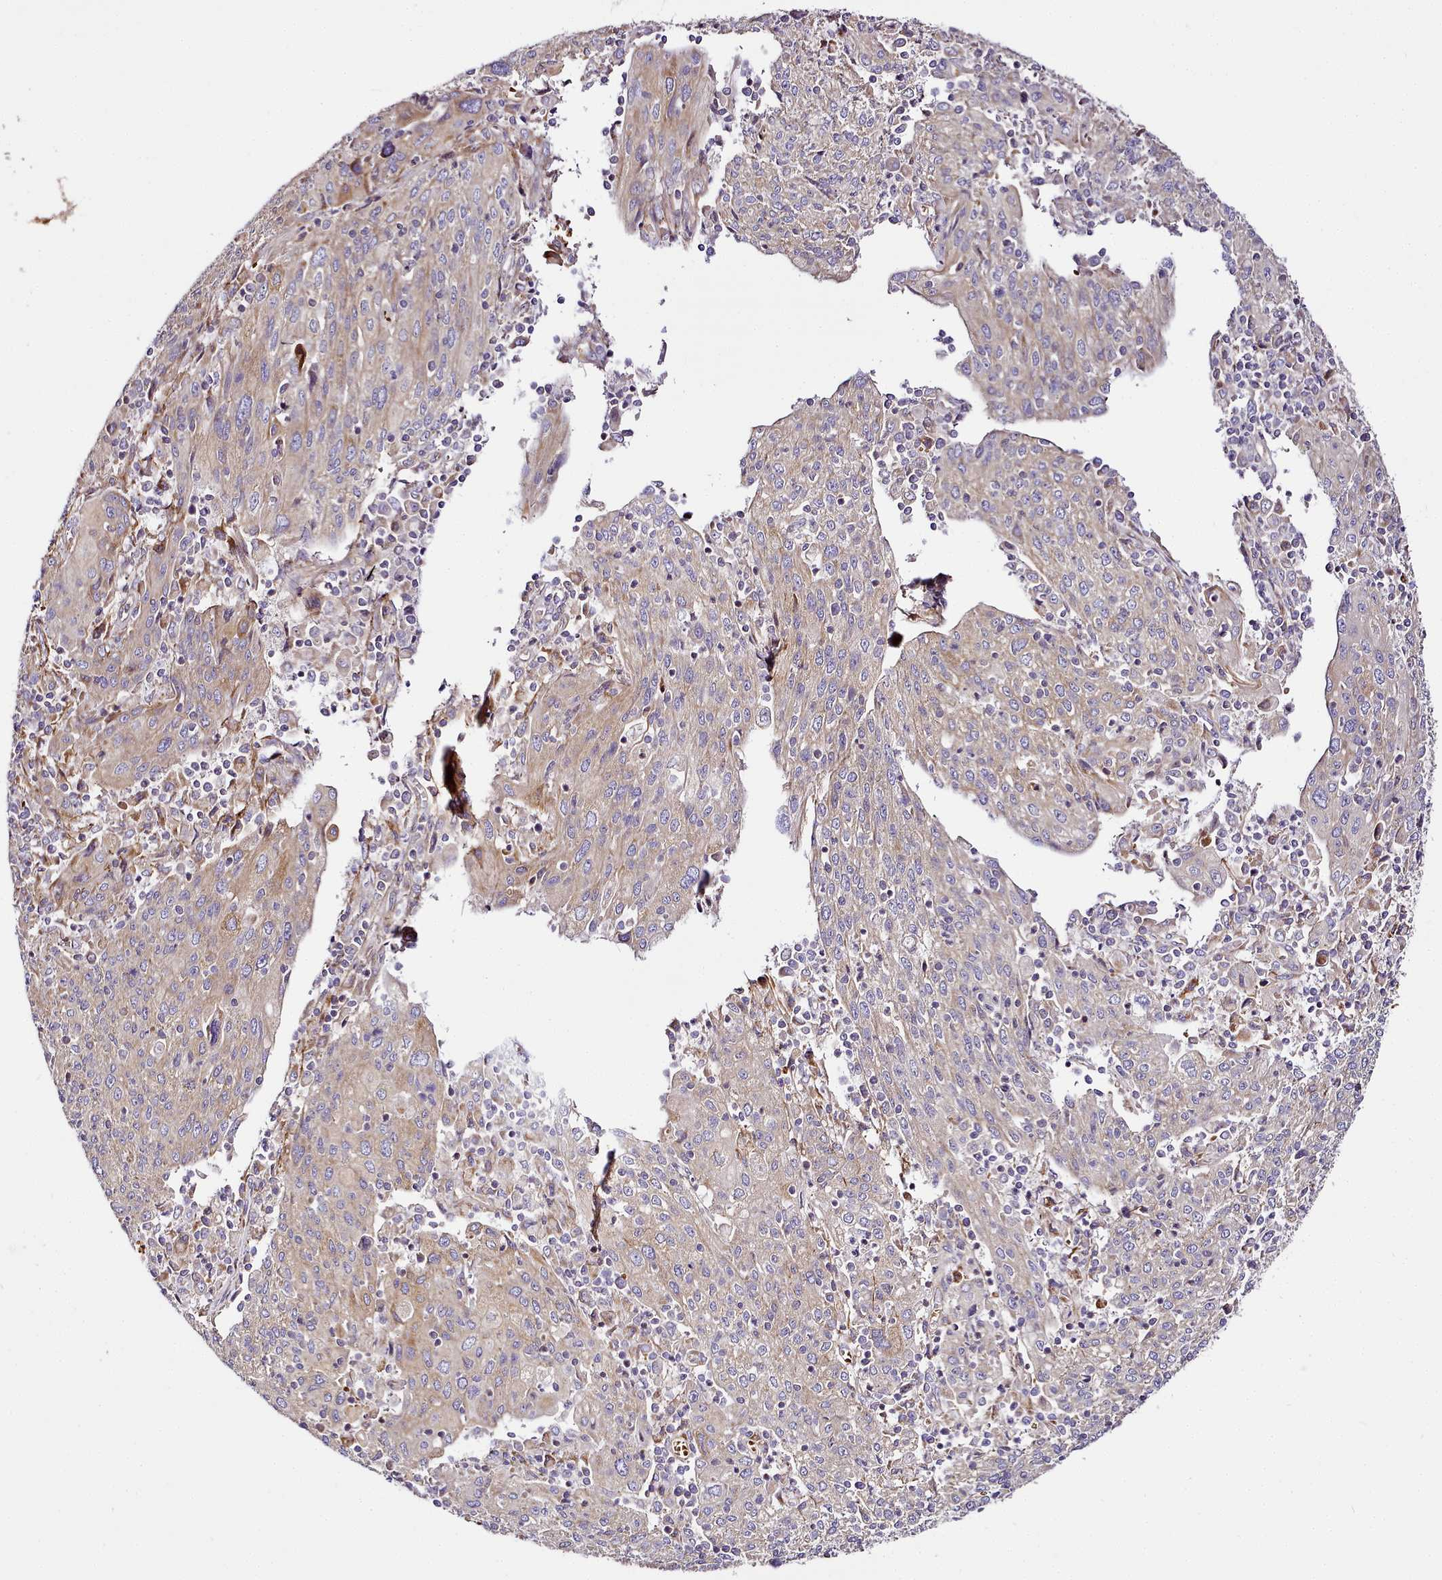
{"staining": {"intensity": "weak", "quantity": "25%-75%", "location": "cytoplasmic/membranous"}, "tissue": "cervical cancer", "cell_type": "Tumor cells", "image_type": "cancer", "snomed": [{"axis": "morphology", "description": "Squamous cell carcinoma, NOS"}, {"axis": "topography", "description": "Cervix"}], "caption": "This is a photomicrograph of immunohistochemistry staining of cervical cancer (squamous cell carcinoma), which shows weak positivity in the cytoplasmic/membranous of tumor cells.", "gene": "NBPF1", "patient": {"sex": "female", "age": 67}}